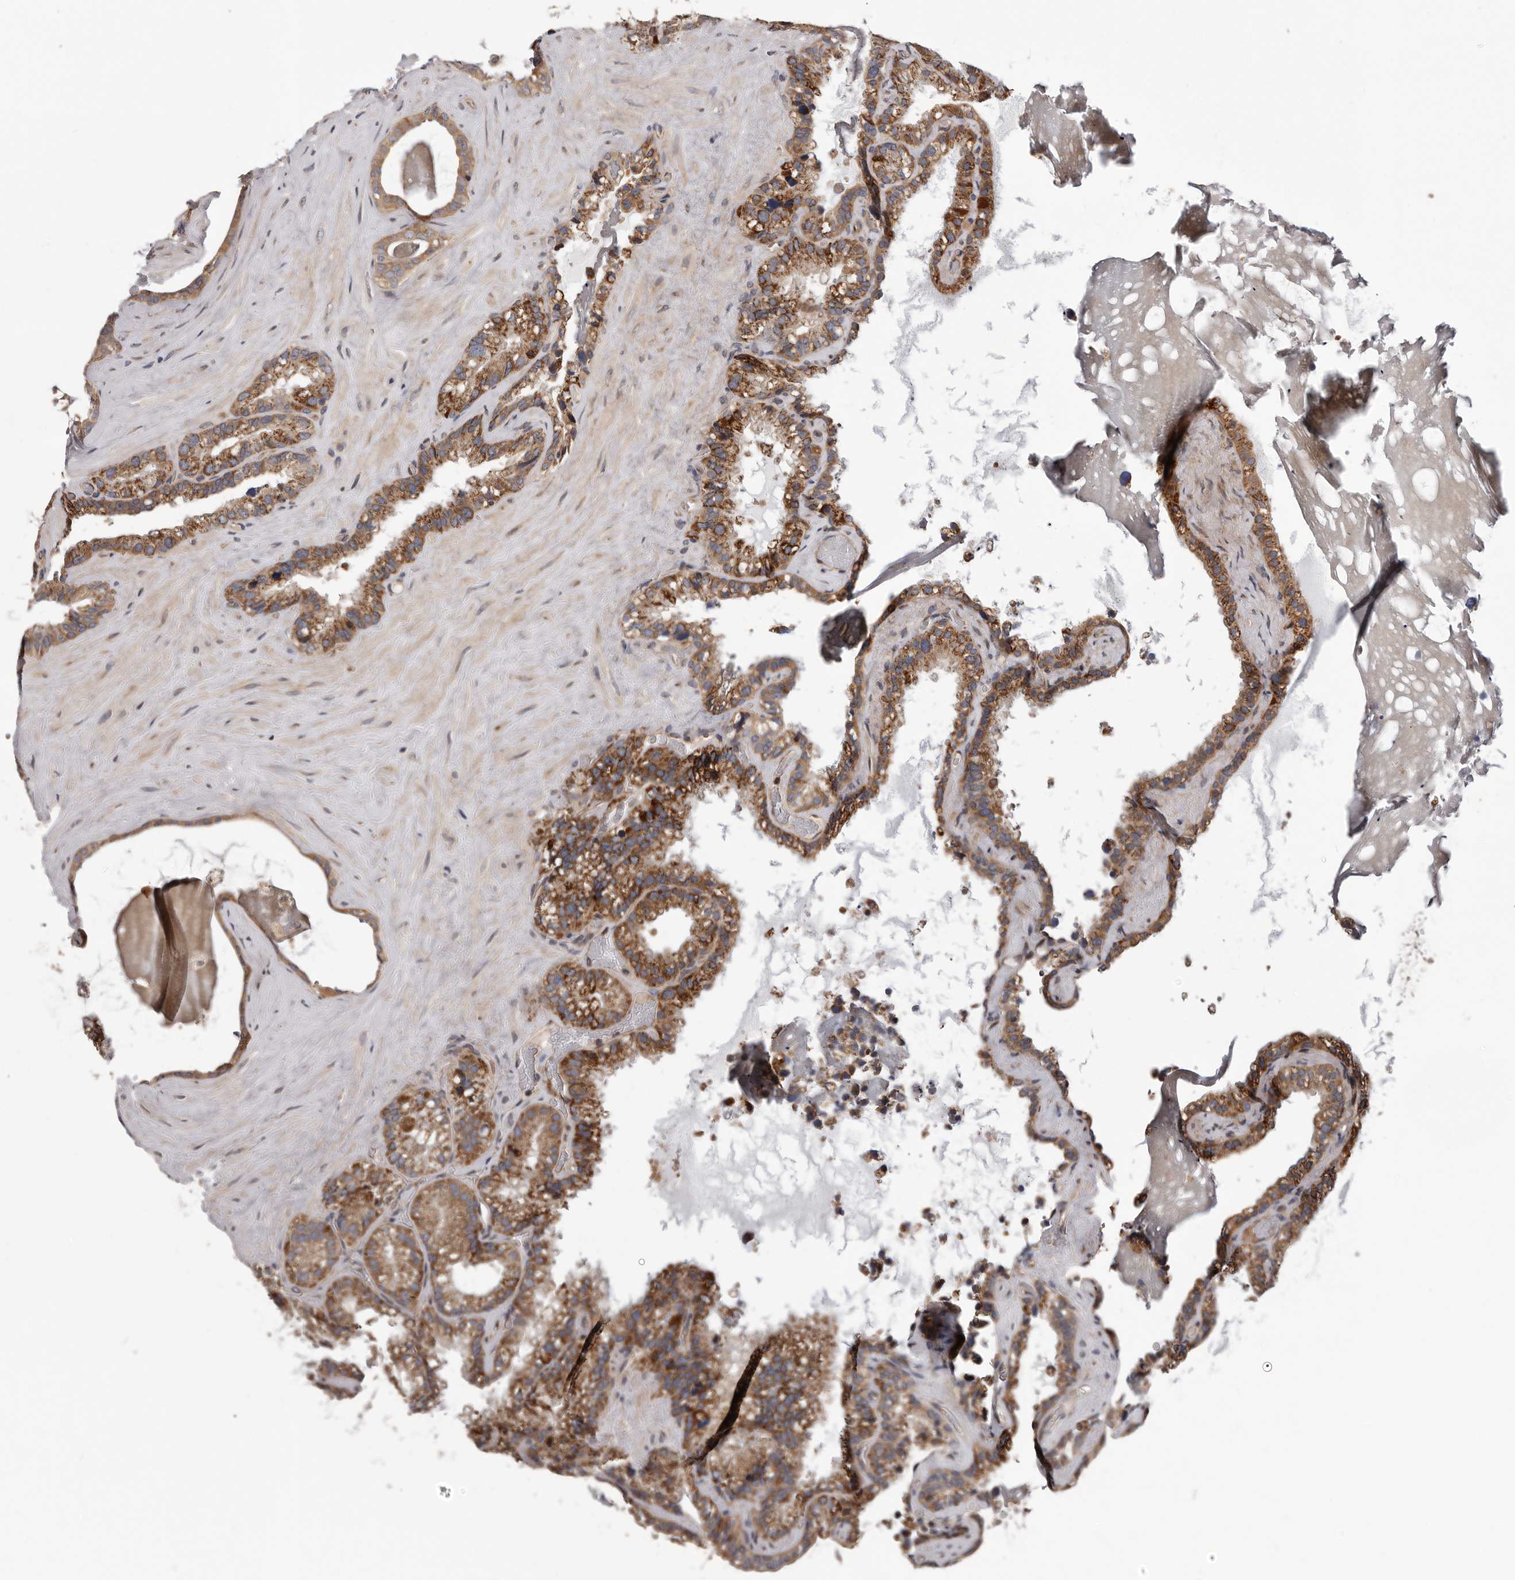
{"staining": {"intensity": "moderate", "quantity": ">75%", "location": "cytoplasmic/membranous"}, "tissue": "seminal vesicle", "cell_type": "Glandular cells", "image_type": "normal", "snomed": [{"axis": "morphology", "description": "Normal tissue, NOS"}, {"axis": "topography", "description": "Prostate"}, {"axis": "topography", "description": "Seminal veicle"}], "caption": "This is a photomicrograph of immunohistochemistry staining of unremarkable seminal vesicle, which shows moderate positivity in the cytoplasmic/membranous of glandular cells.", "gene": "VPS37A", "patient": {"sex": "male", "age": 68}}